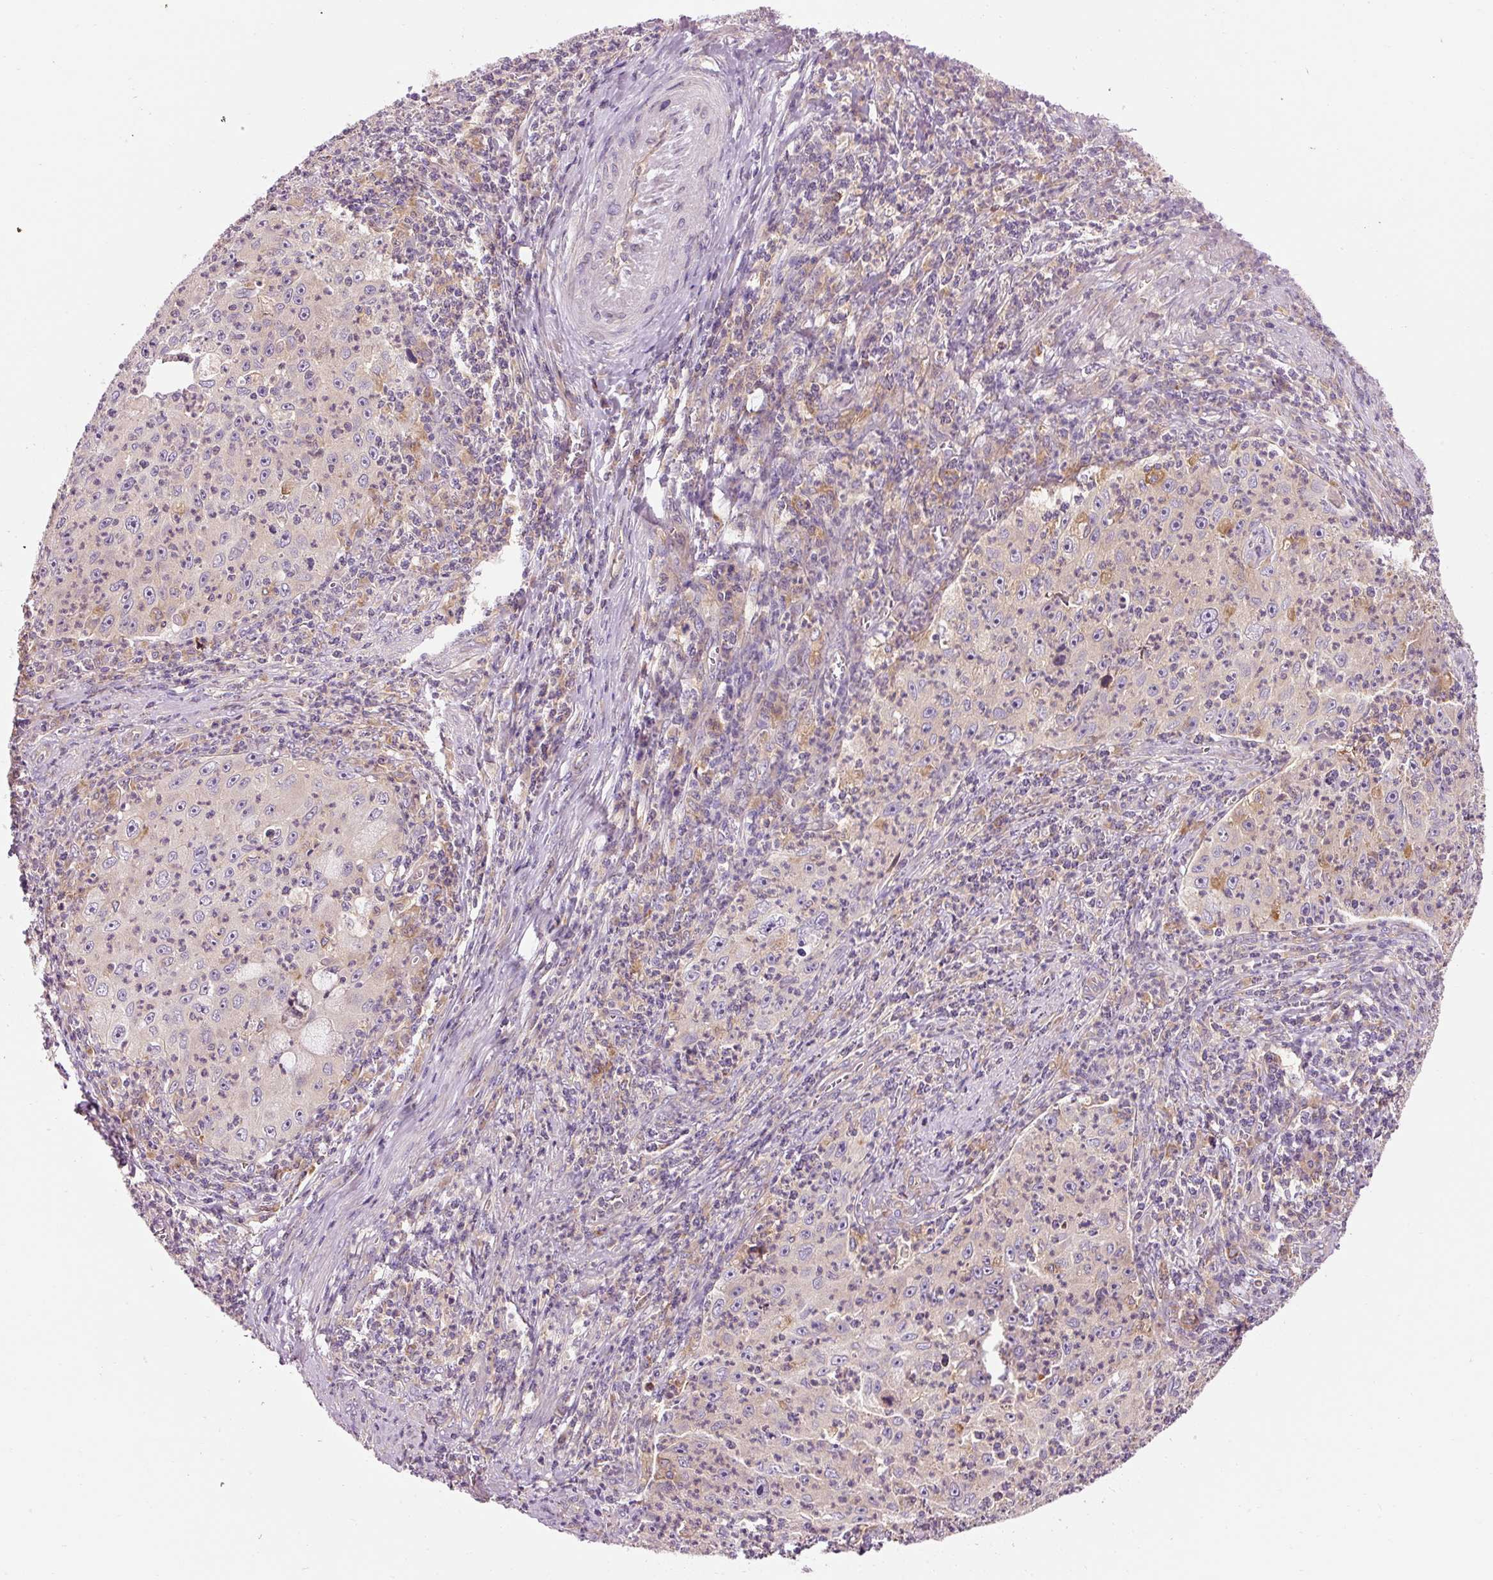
{"staining": {"intensity": "negative", "quantity": "none", "location": "none"}, "tissue": "cervical cancer", "cell_type": "Tumor cells", "image_type": "cancer", "snomed": [{"axis": "morphology", "description": "Squamous cell carcinoma, NOS"}, {"axis": "topography", "description": "Cervix"}], "caption": "The immunohistochemistry (IHC) micrograph has no significant positivity in tumor cells of cervical cancer tissue.", "gene": "NAPA", "patient": {"sex": "female", "age": 30}}